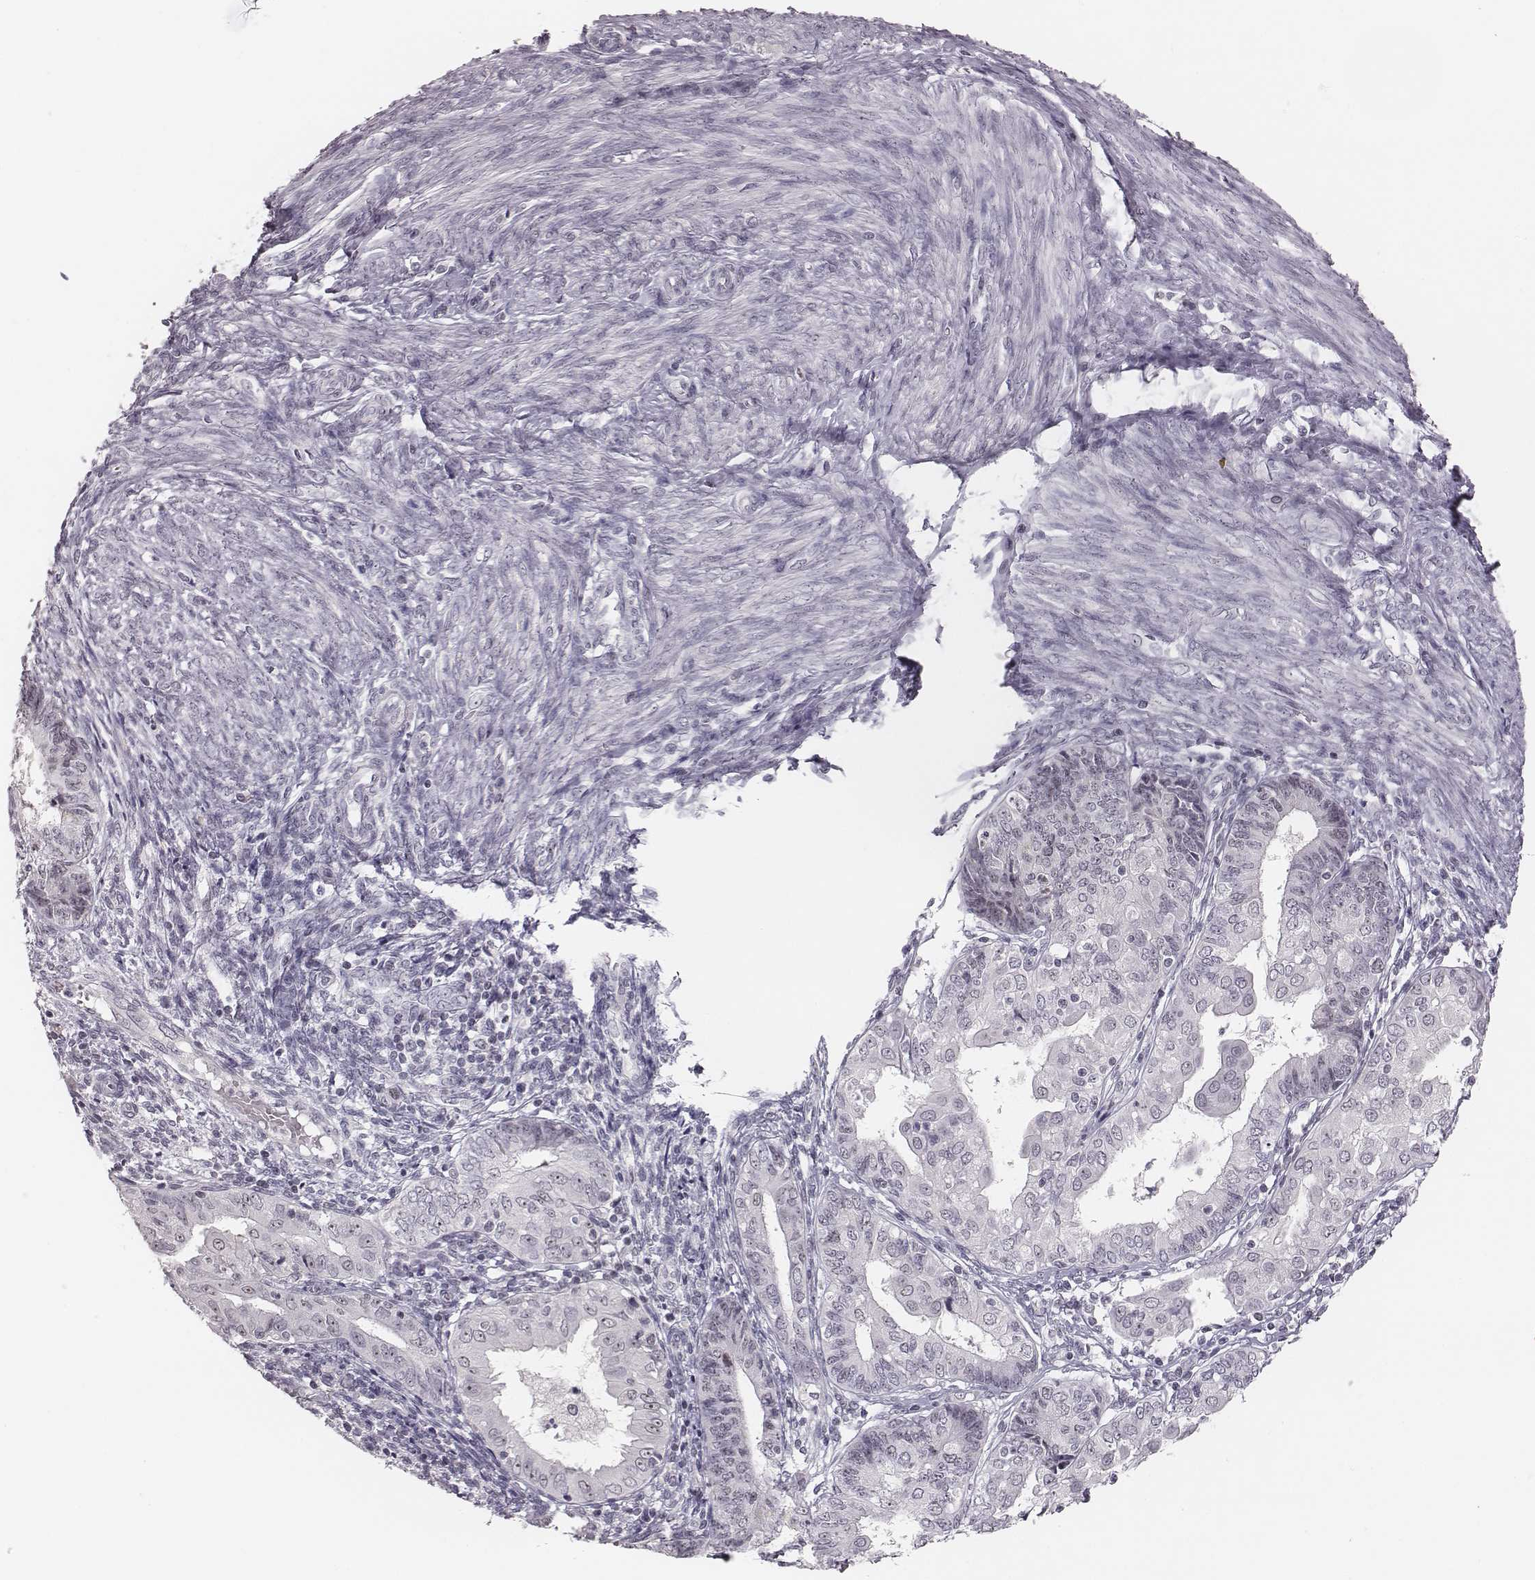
{"staining": {"intensity": "moderate", "quantity": "<25%", "location": "nuclear"}, "tissue": "endometrial cancer", "cell_type": "Tumor cells", "image_type": "cancer", "snomed": [{"axis": "morphology", "description": "Adenocarcinoma, NOS"}, {"axis": "topography", "description": "Endometrium"}], "caption": "DAB immunohistochemical staining of human adenocarcinoma (endometrial) displays moderate nuclear protein expression in approximately <25% of tumor cells.", "gene": "NIFK", "patient": {"sex": "female", "age": 68}}